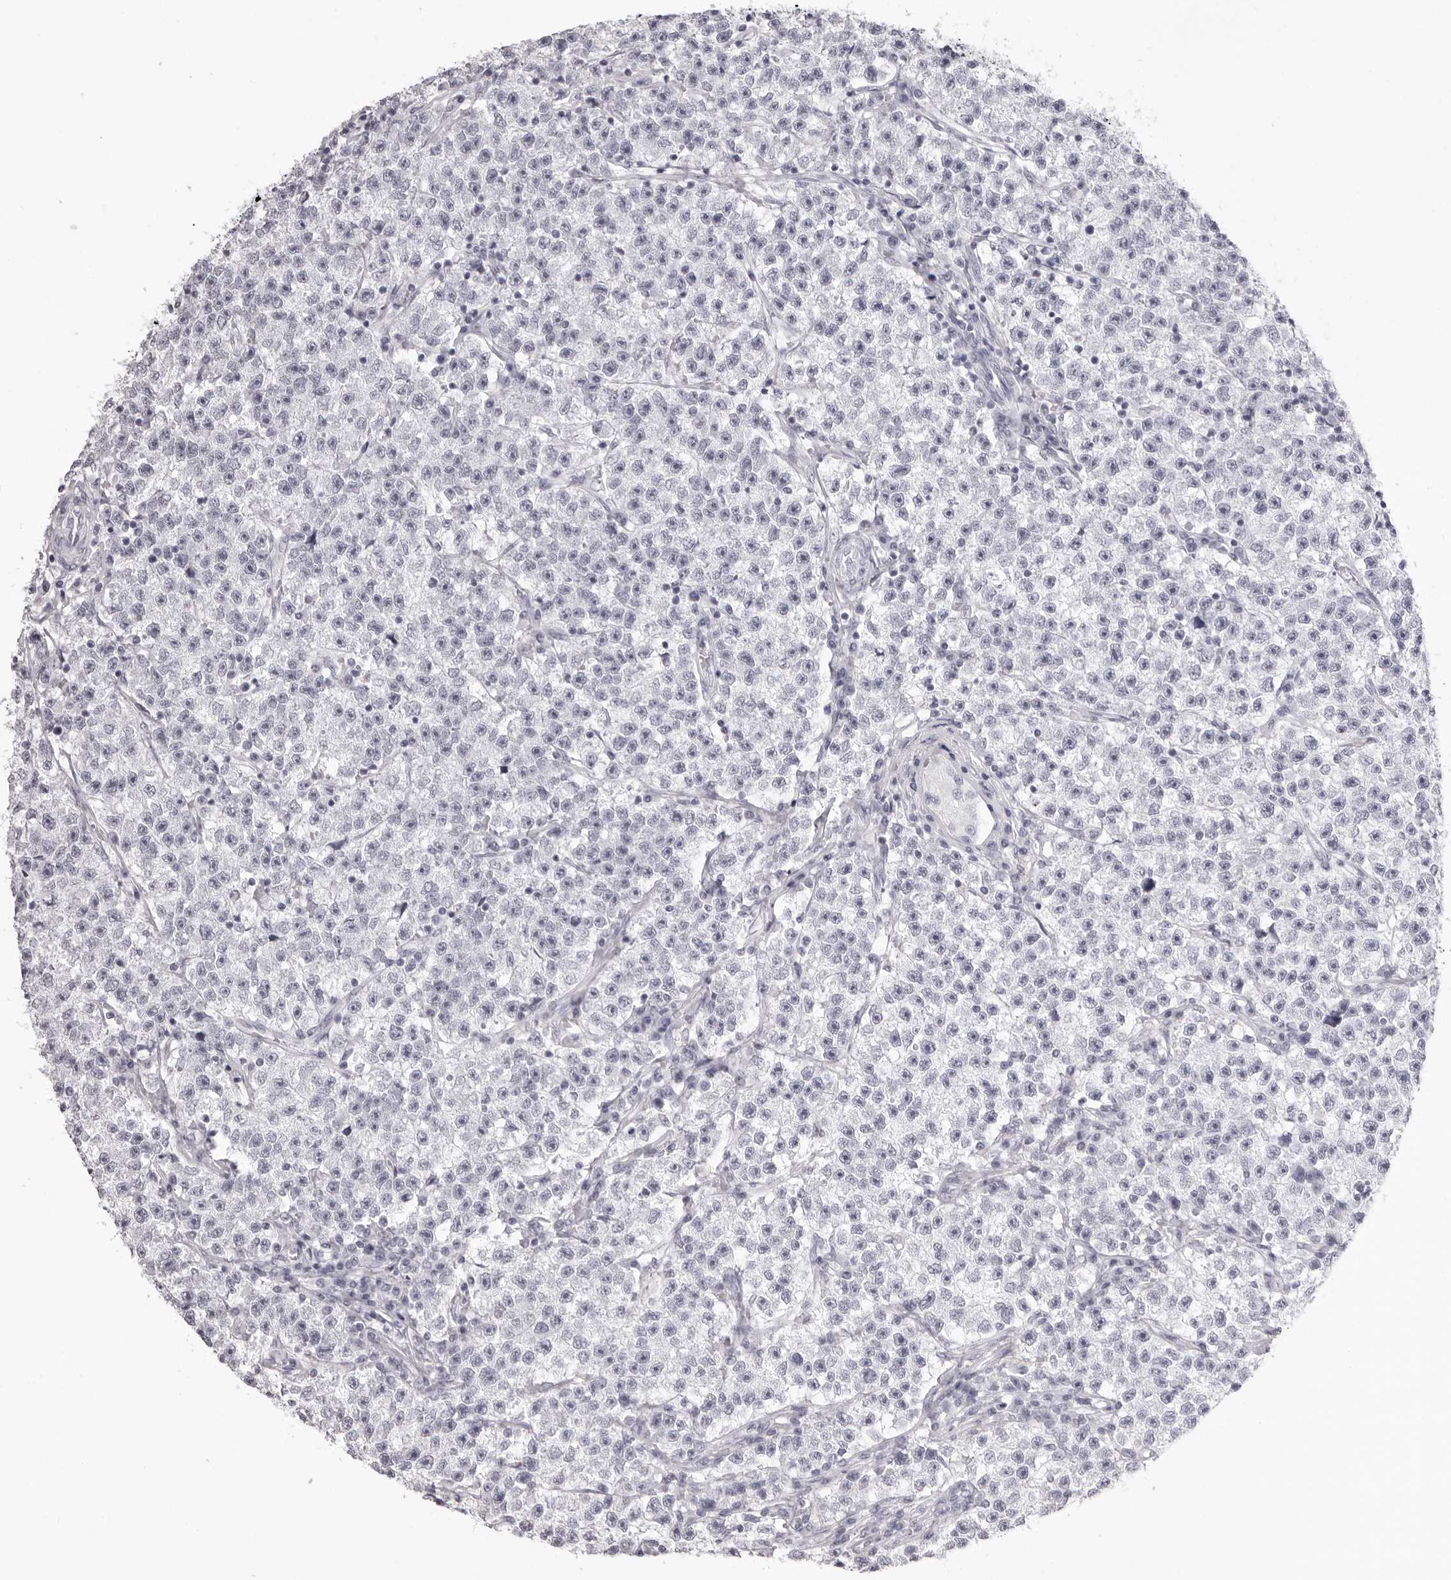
{"staining": {"intensity": "negative", "quantity": "none", "location": "none"}, "tissue": "testis cancer", "cell_type": "Tumor cells", "image_type": "cancer", "snomed": [{"axis": "morphology", "description": "Seminoma, NOS"}, {"axis": "topography", "description": "Testis"}], "caption": "Testis cancer (seminoma) was stained to show a protein in brown. There is no significant expression in tumor cells. (DAB (3,3'-diaminobenzidine) immunohistochemistry (IHC) visualized using brightfield microscopy, high magnification).", "gene": "CST1", "patient": {"sex": "male", "age": 22}}